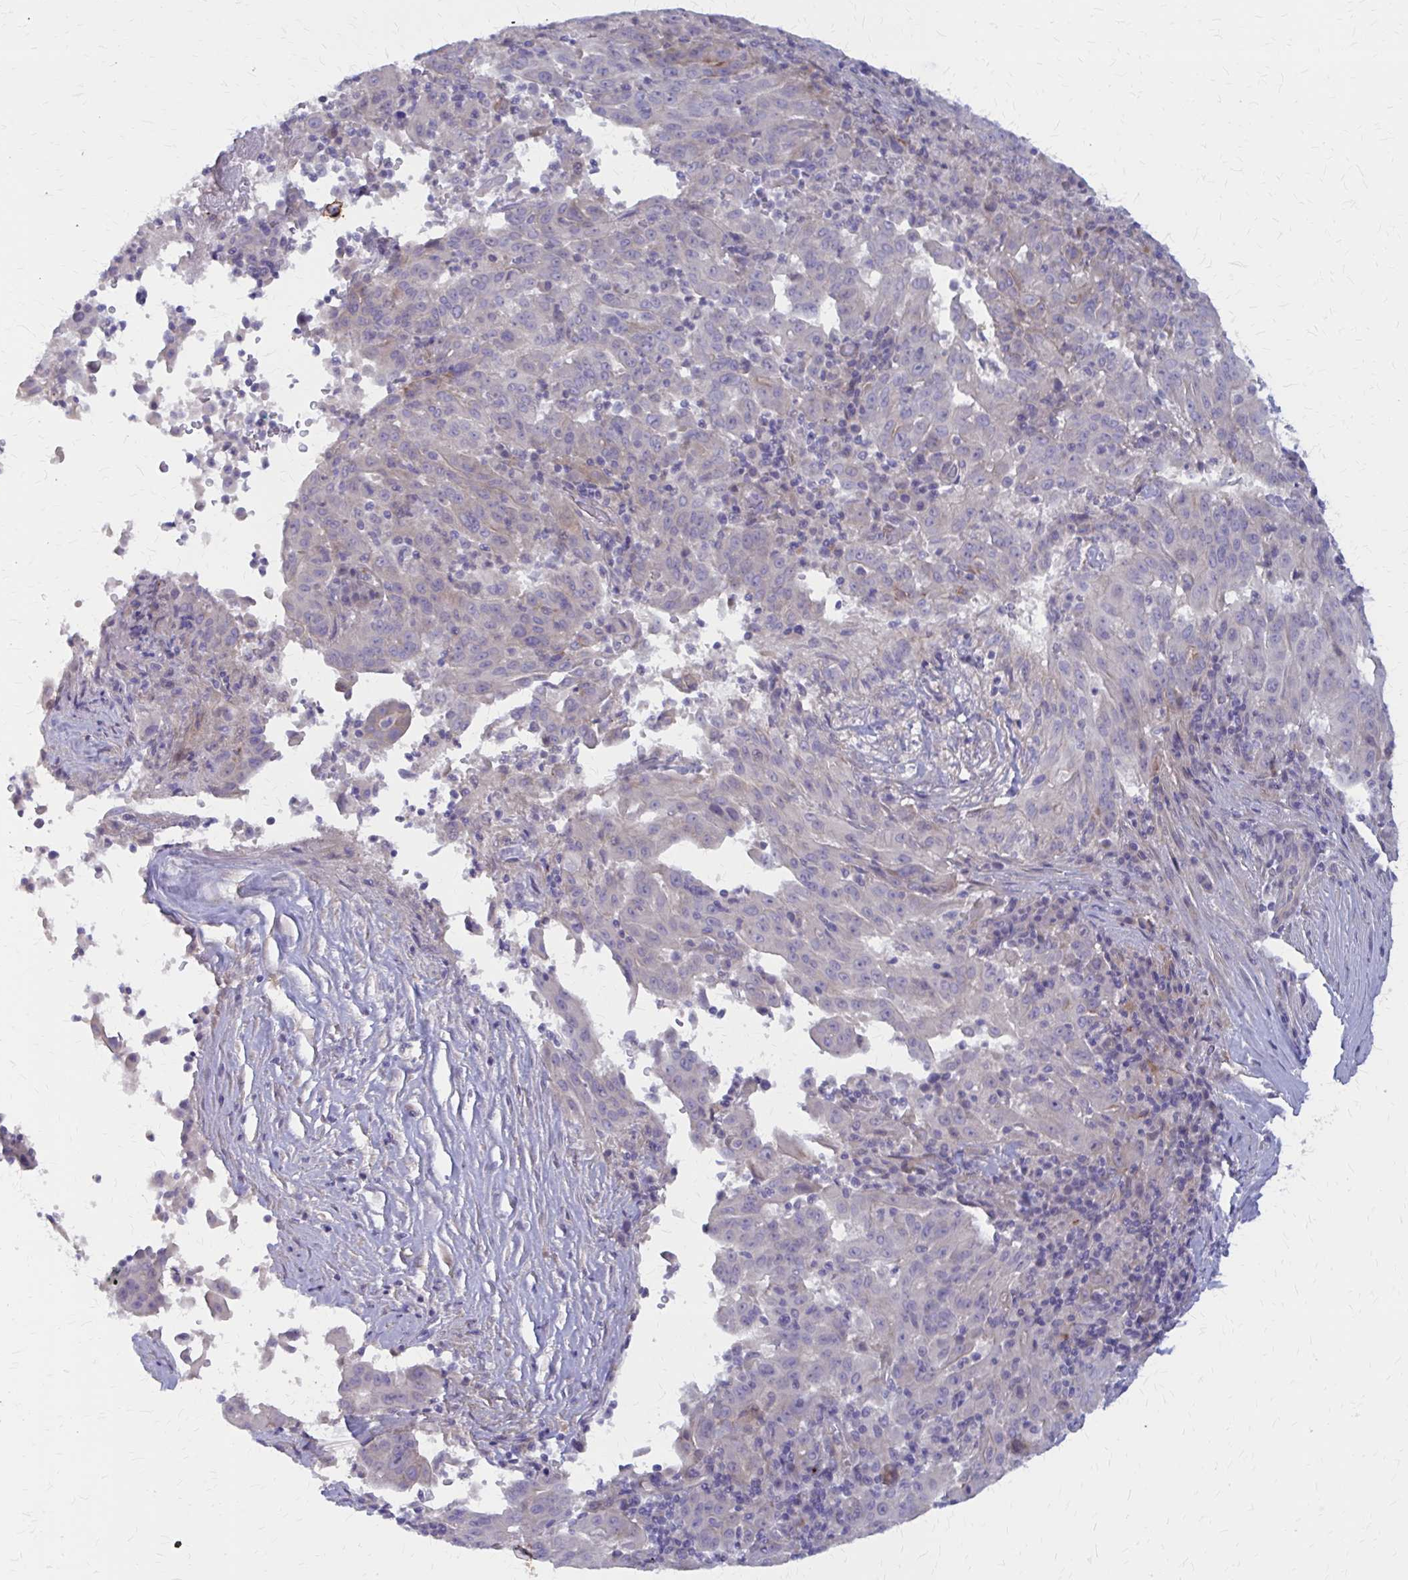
{"staining": {"intensity": "negative", "quantity": "none", "location": "none"}, "tissue": "pancreatic cancer", "cell_type": "Tumor cells", "image_type": "cancer", "snomed": [{"axis": "morphology", "description": "Adenocarcinoma, NOS"}, {"axis": "topography", "description": "Pancreas"}], "caption": "Tumor cells show no significant protein positivity in adenocarcinoma (pancreatic).", "gene": "GLYATL2", "patient": {"sex": "male", "age": 63}}